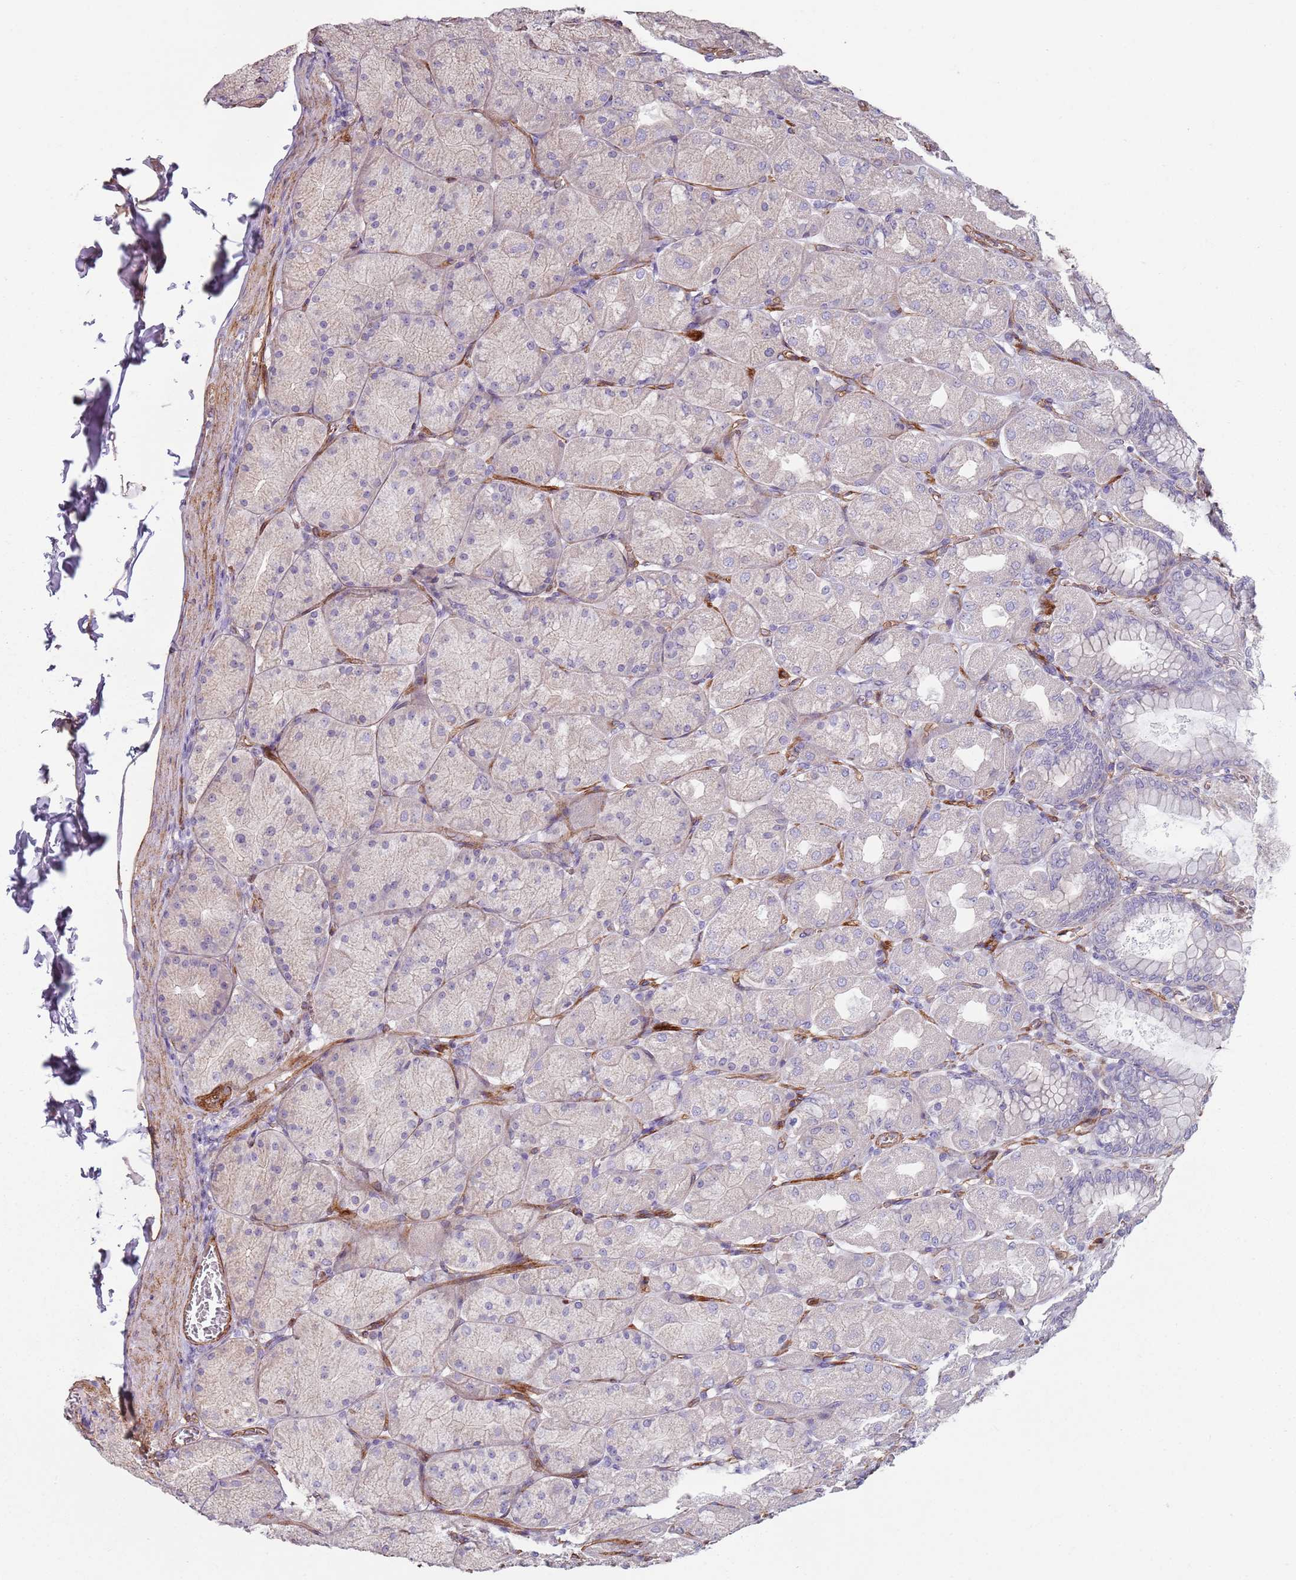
{"staining": {"intensity": "weak", "quantity": "25%-75%", "location": "cytoplasmic/membranous"}, "tissue": "stomach", "cell_type": "Glandular cells", "image_type": "normal", "snomed": [{"axis": "morphology", "description": "Normal tissue, NOS"}, {"axis": "topography", "description": "Stomach, upper"}], "caption": "Immunohistochemistry of benign stomach shows low levels of weak cytoplasmic/membranous expression in about 25%-75% of glandular cells.", "gene": "PHLPP2", "patient": {"sex": "female", "age": 56}}